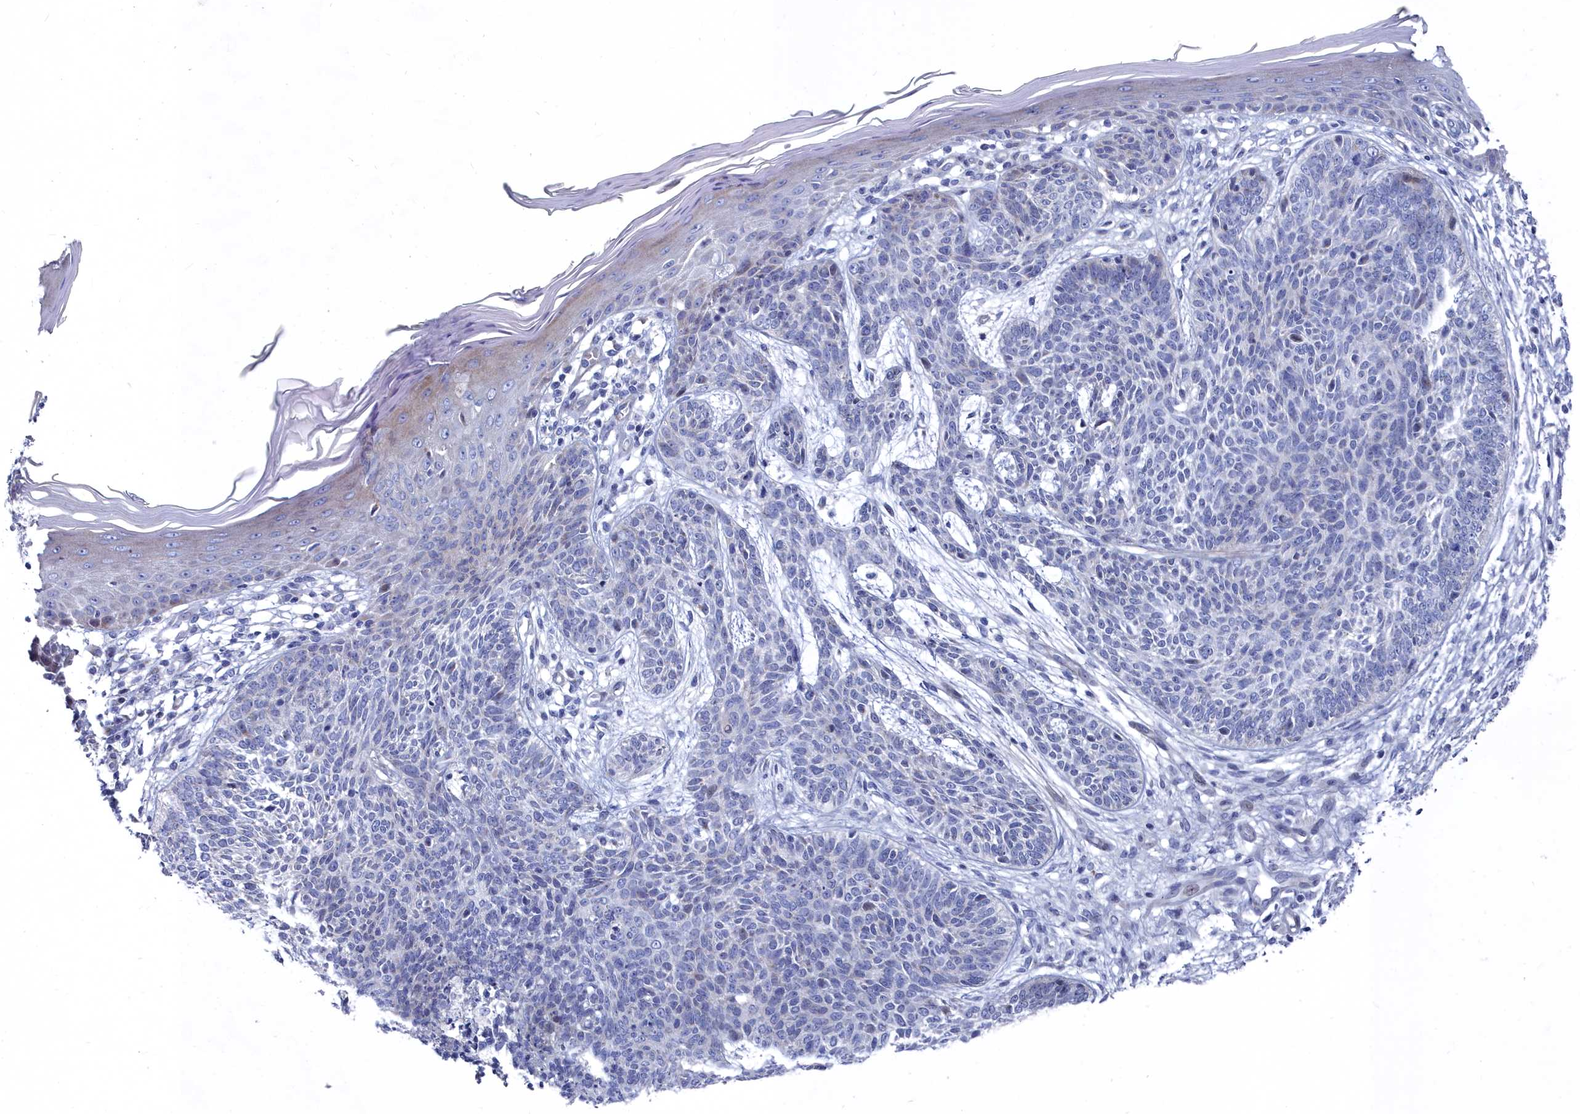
{"staining": {"intensity": "negative", "quantity": "none", "location": "none"}, "tissue": "skin cancer", "cell_type": "Tumor cells", "image_type": "cancer", "snomed": [{"axis": "morphology", "description": "Basal cell carcinoma"}, {"axis": "topography", "description": "Skin"}], "caption": "Immunohistochemical staining of skin cancer (basal cell carcinoma) exhibits no significant staining in tumor cells.", "gene": "SHISAL2A", "patient": {"sex": "female", "age": 66}}